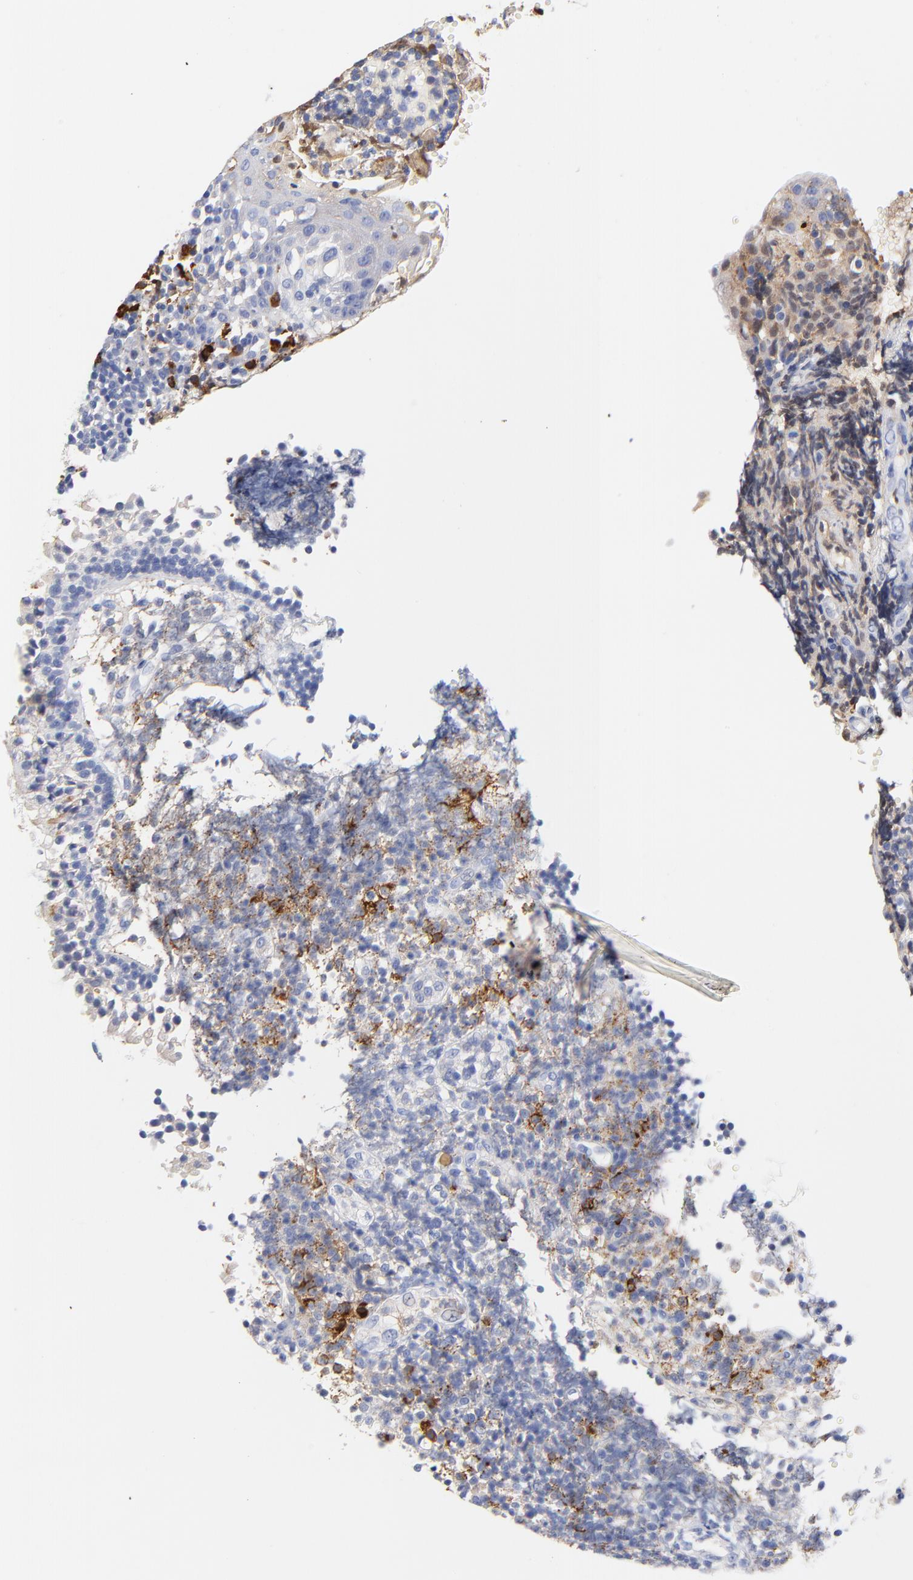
{"staining": {"intensity": "weak", "quantity": "<25%", "location": "cytoplasmic/membranous"}, "tissue": "tonsil", "cell_type": "Germinal center cells", "image_type": "normal", "snomed": [{"axis": "morphology", "description": "Normal tissue, NOS"}, {"axis": "topography", "description": "Tonsil"}], "caption": "Protein analysis of unremarkable tonsil reveals no significant expression in germinal center cells. (IHC, brightfield microscopy, high magnification).", "gene": "IGLV3", "patient": {"sex": "female", "age": 40}}